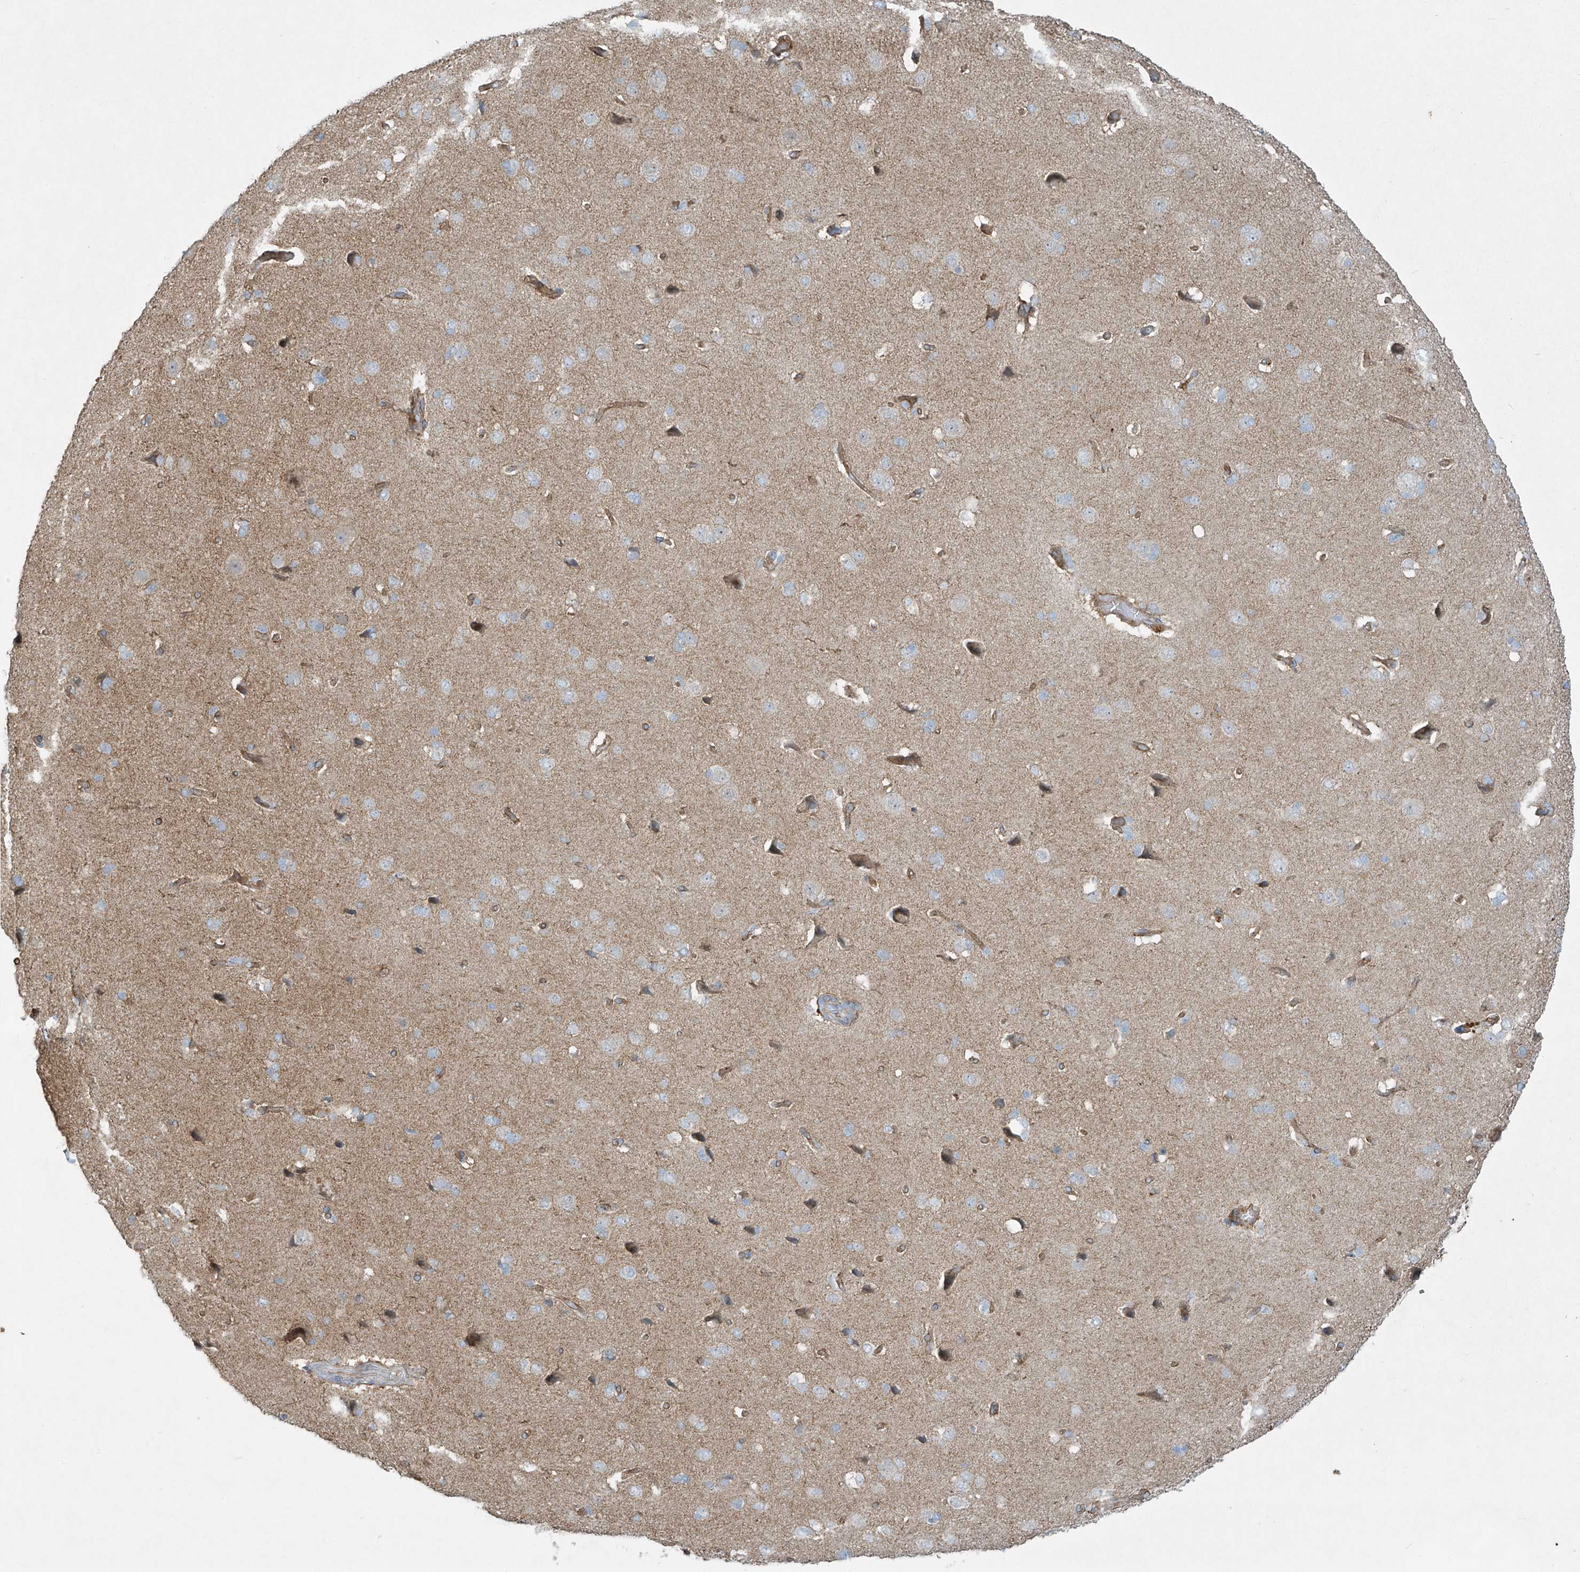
{"staining": {"intensity": "moderate", "quantity": ">75%", "location": "cytoplasmic/membranous"}, "tissue": "cerebral cortex", "cell_type": "Endothelial cells", "image_type": "normal", "snomed": [{"axis": "morphology", "description": "Normal tissue, NOS"}, {"axis": "topography", "description": "Cerebral cortex"}], "caption": "An image showing moderate cytoplasmic/membranous expression in about >75% of endothelial cells in unremarkable cerebral cortex, as visualized by brown immunohistochemical staining.", "gene": "VAMP5", "patient": {"sex": "male", "age": 62}}